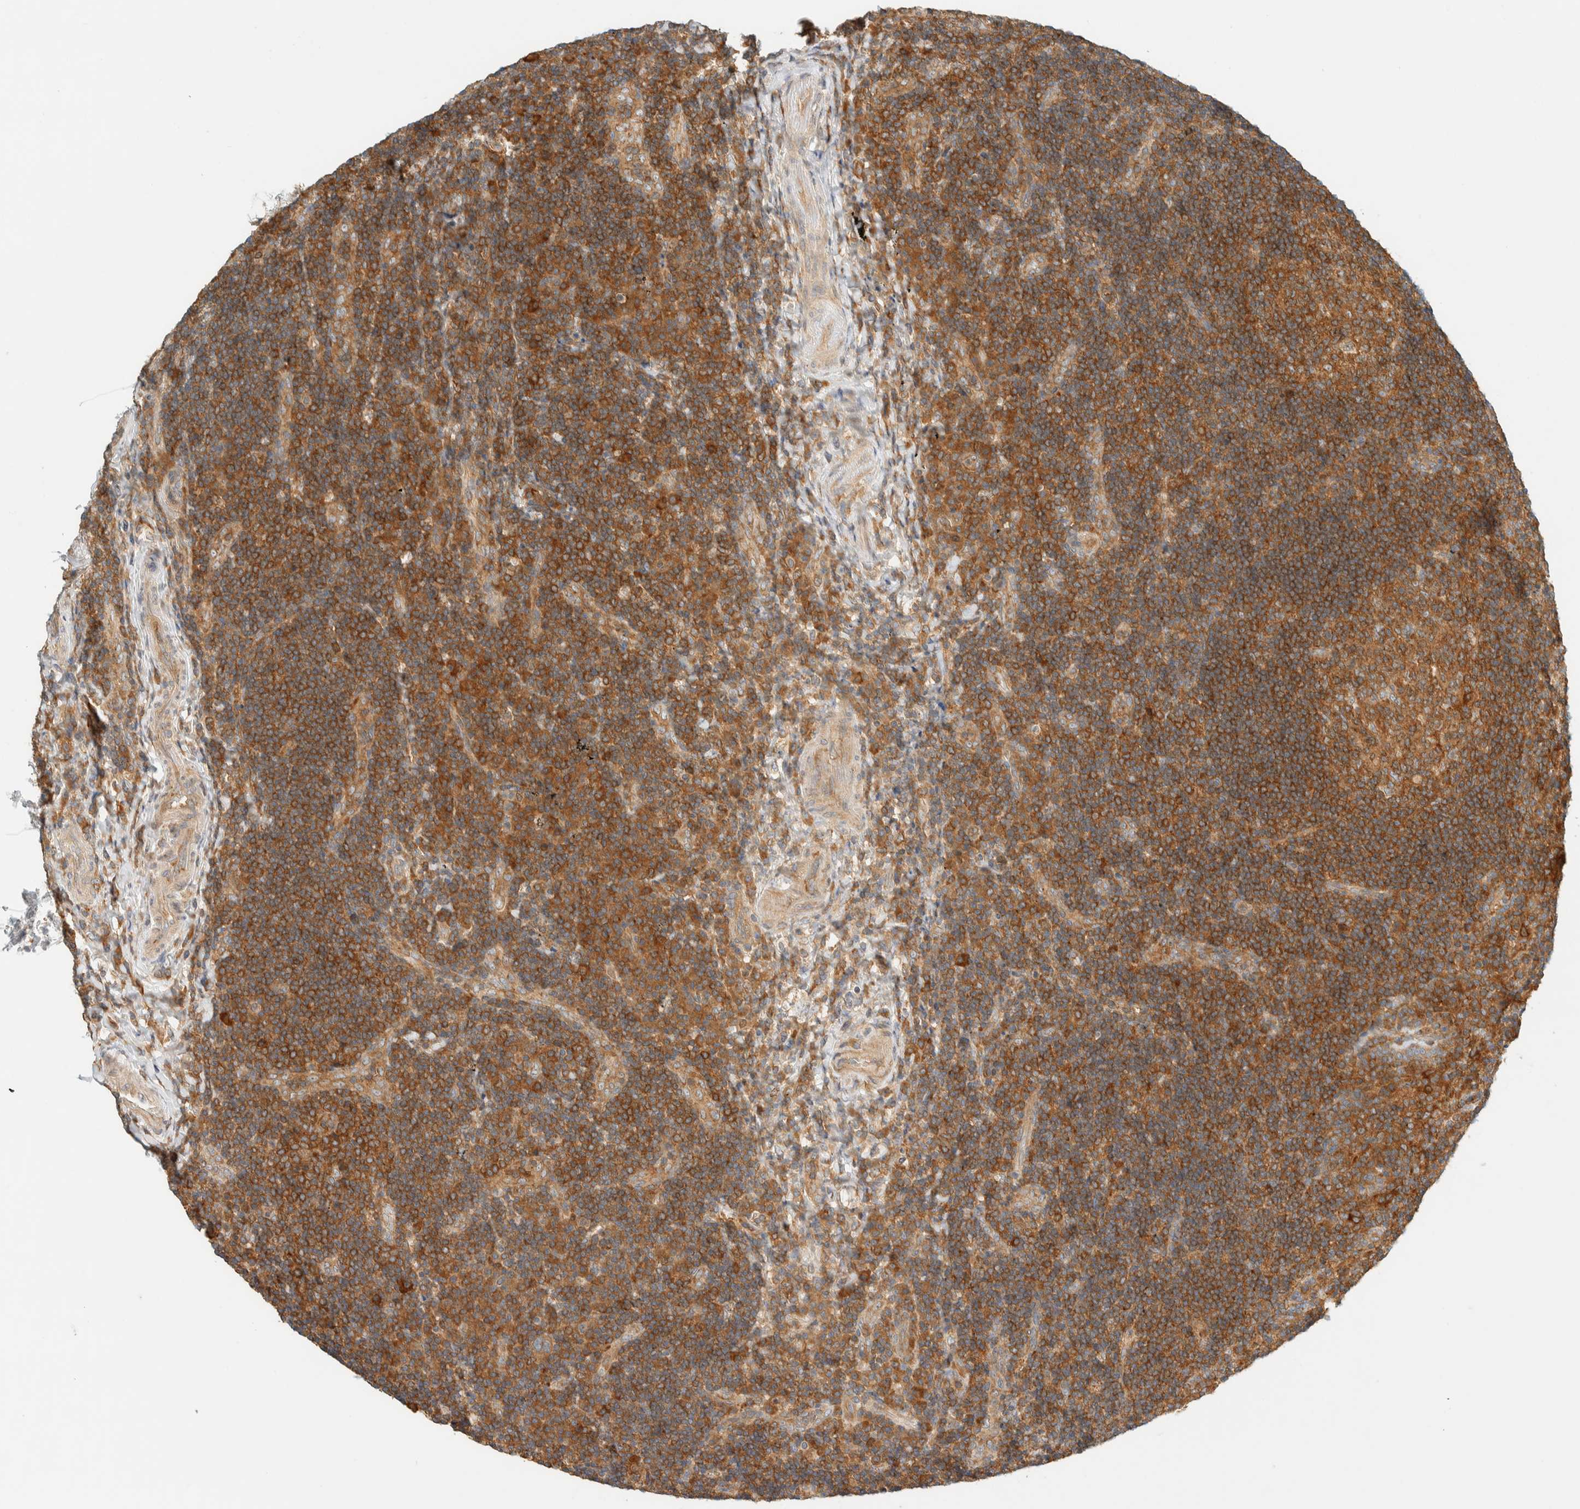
{"staining": {"intensity": "moderate", "quantity": ">75%", "location": "cytoplasmic/membranous"}, "tissue": "lymphoma", "cell_type": "Tumor cells", "image_type": "cancer", "snomed": [{"axis": "morphology", "description": "Malignant lymphoma, non-Hodgkin's type, High grade"}, {"axis": "topography", "description": "Tonsil"}], "caption": "This histopathology image displays high-grade malignant lymphoma, non-Hodgkin's type stained with IHC to label a protein in brown. The cytoplasmic/membranous of tumor cells show moderate positivity for the protein. Nuclei are counter-stained blue.", "gene": "ARFGEF1", "patient": {"sex": "female", "age": 36}}